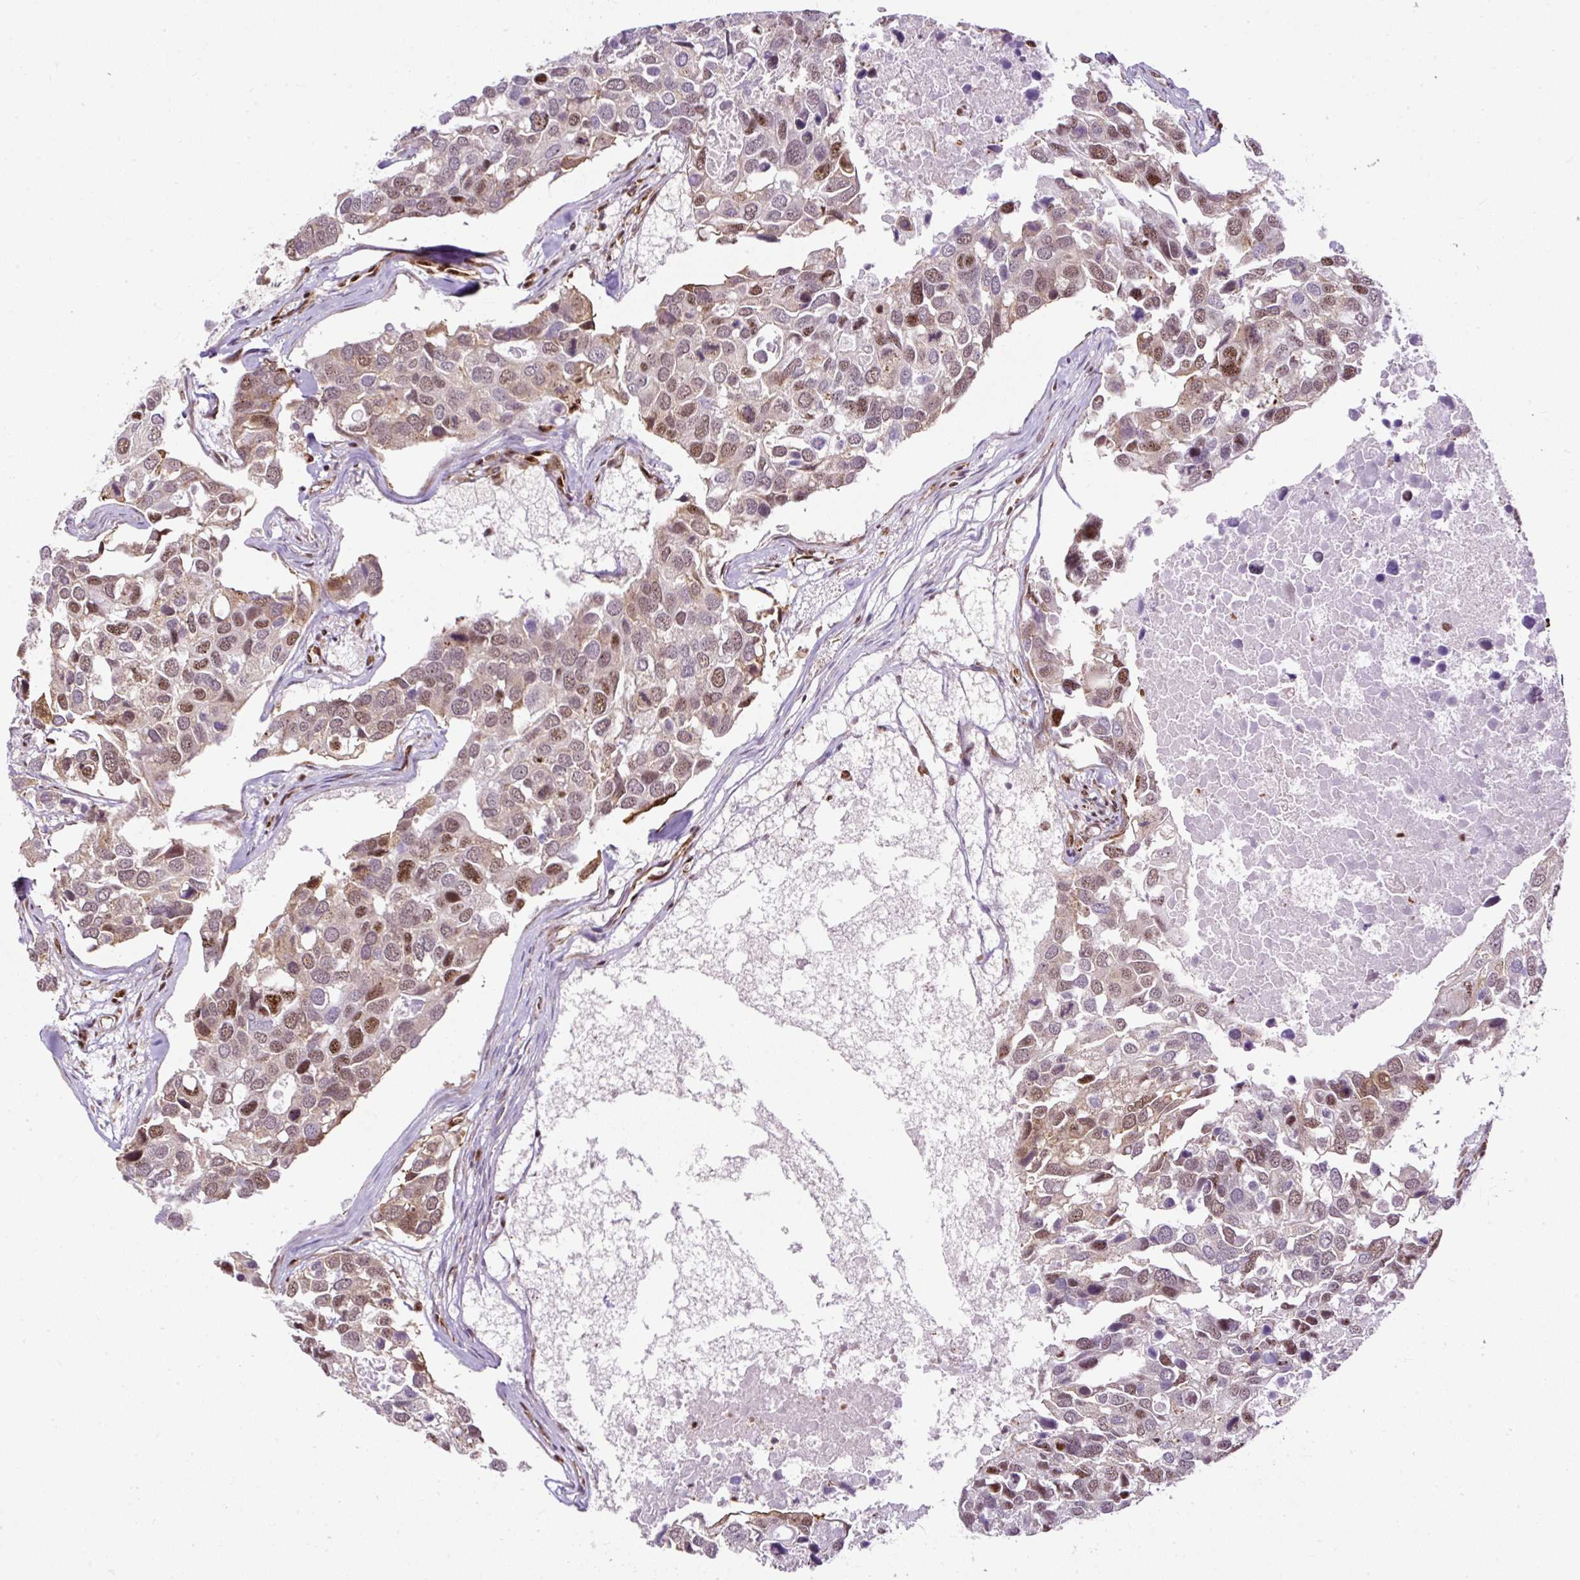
{"staining": {"intensity": "moderate", "quantity": "25%-75%", "location": "nuclear"}, "tissue": "breast cancer", "cell_type": "Tumor cells", "image_type": "cancer", "snomed": [{"axis": "morphology", "description": "Duct carcinoma"}, {"axis": "topography", "description": "Breast"}], "caption": "DAB immunohistochemical staining of breast cancer (invasive ductal carcinoma) displays moderate nuclear protein staining in about 25%-75% of tumor cells.", "gene": "LUC7L2", "patient": {"sex": "female", "age": 83}}